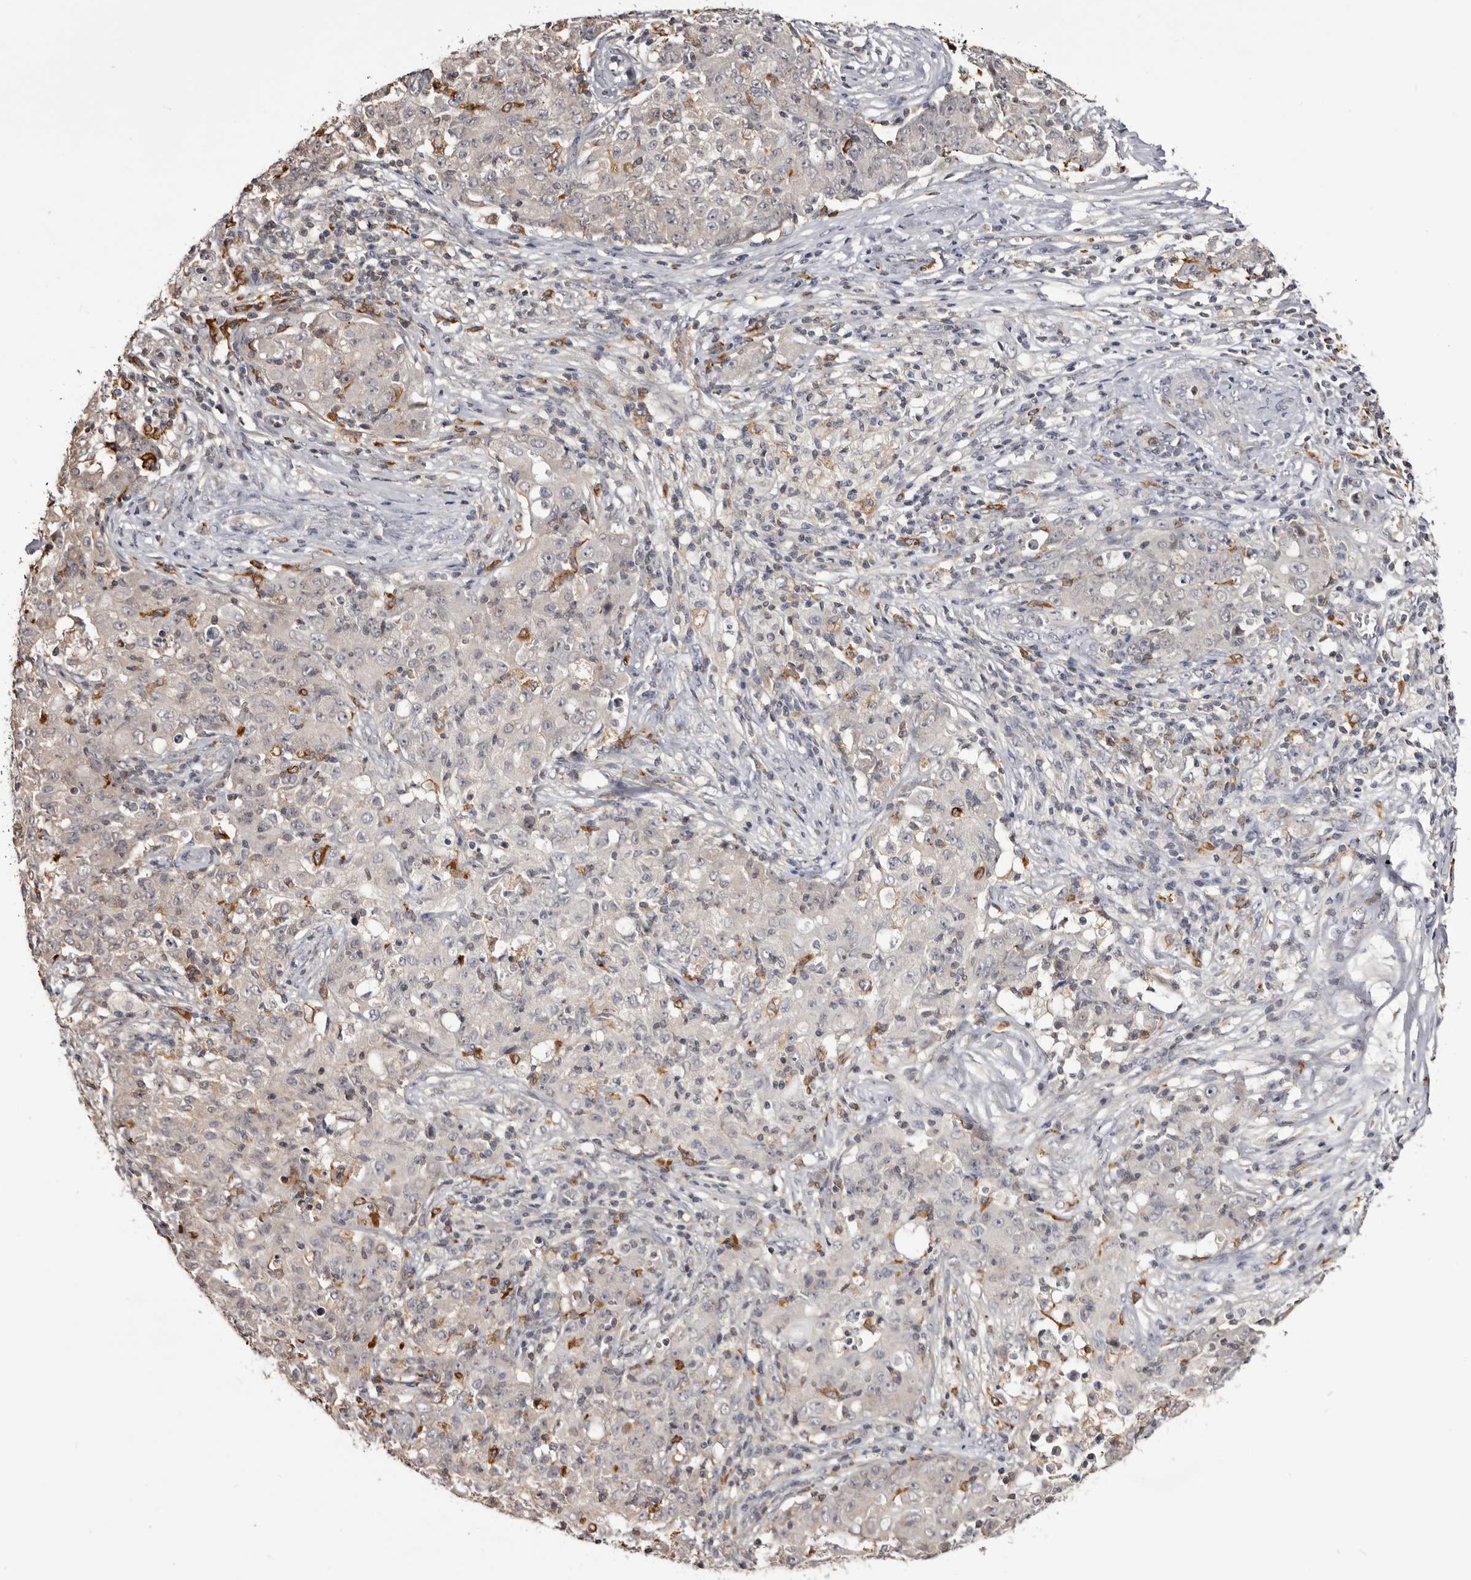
{"staining": {"intensity": "negative", "quantity": "none", "location": "none"}, "tissue": "ovarian cancer", "cell_type": "Tumor cells", "image_type": "cancer", "snomed": [{"axis": "morphology", "description": "Carcinoma, endometroid"}, {"axis": "topography", "description": "Ovary"}], "caption": "This is a micrograph of IHC staining of ovarian cancer (endometroid carcinoma), which shows no expression in tumor cells.", "gene": "TNNI1", "patient": {"sex": "female", "age": 42}}